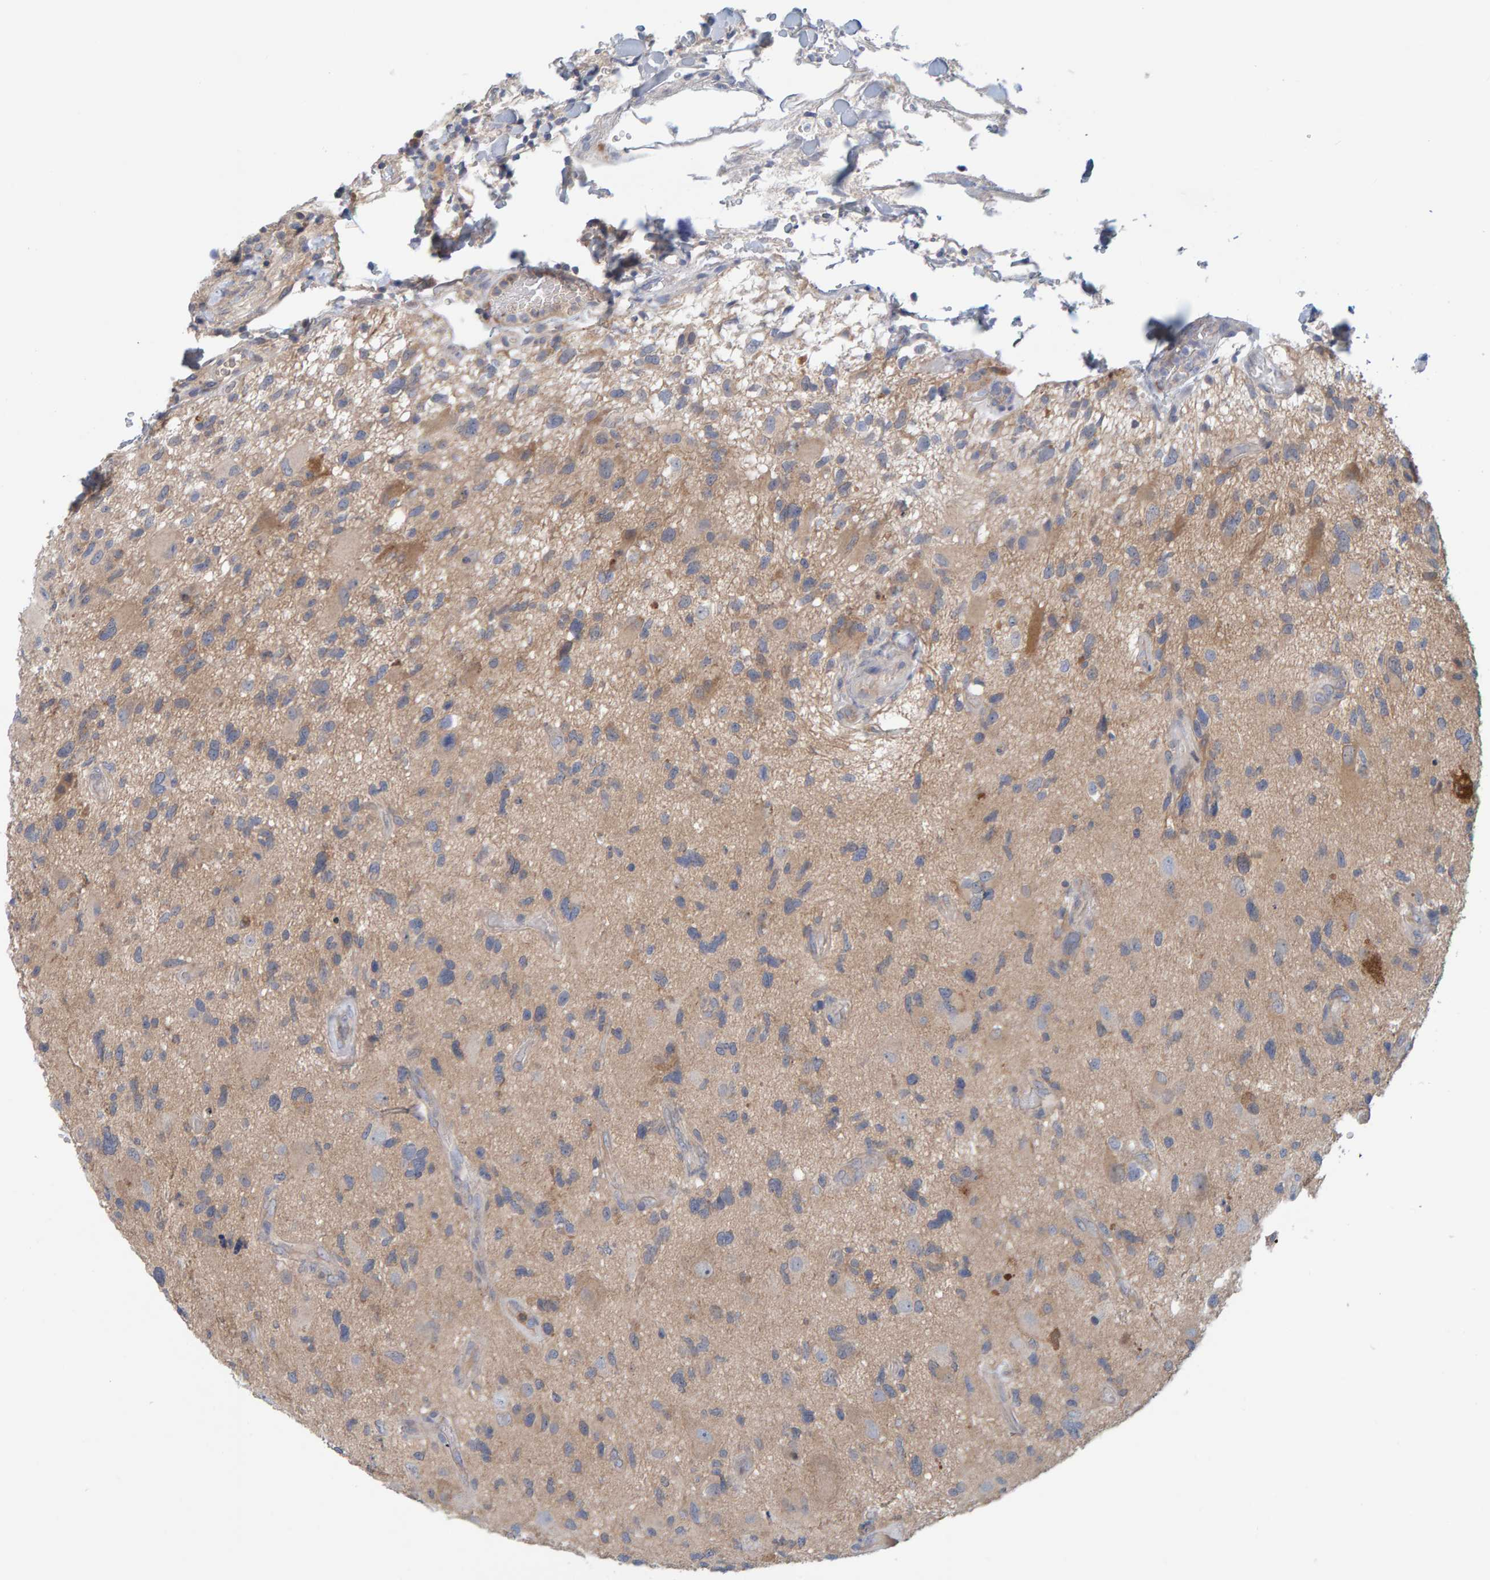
{"staining": {"intensity": "weak", "quantity": "<25%", "location": "cytoplasmic/membranous"}, "tissue": "glioma", "cell_type": "Tumor cells", "image_type": "cancer", "snomed": [{"axis": "morphology", "description": "Glioma, malignant, High grade"}, {"axis": "topography", "description": "Brain"}], "caption": "Immunohistochemical staining of high-grade glioma (malignant) demonstrates no significant staining in tumor cells.", "gene": "TATDN1", "patient": {"sex": "male", "age": 33}}